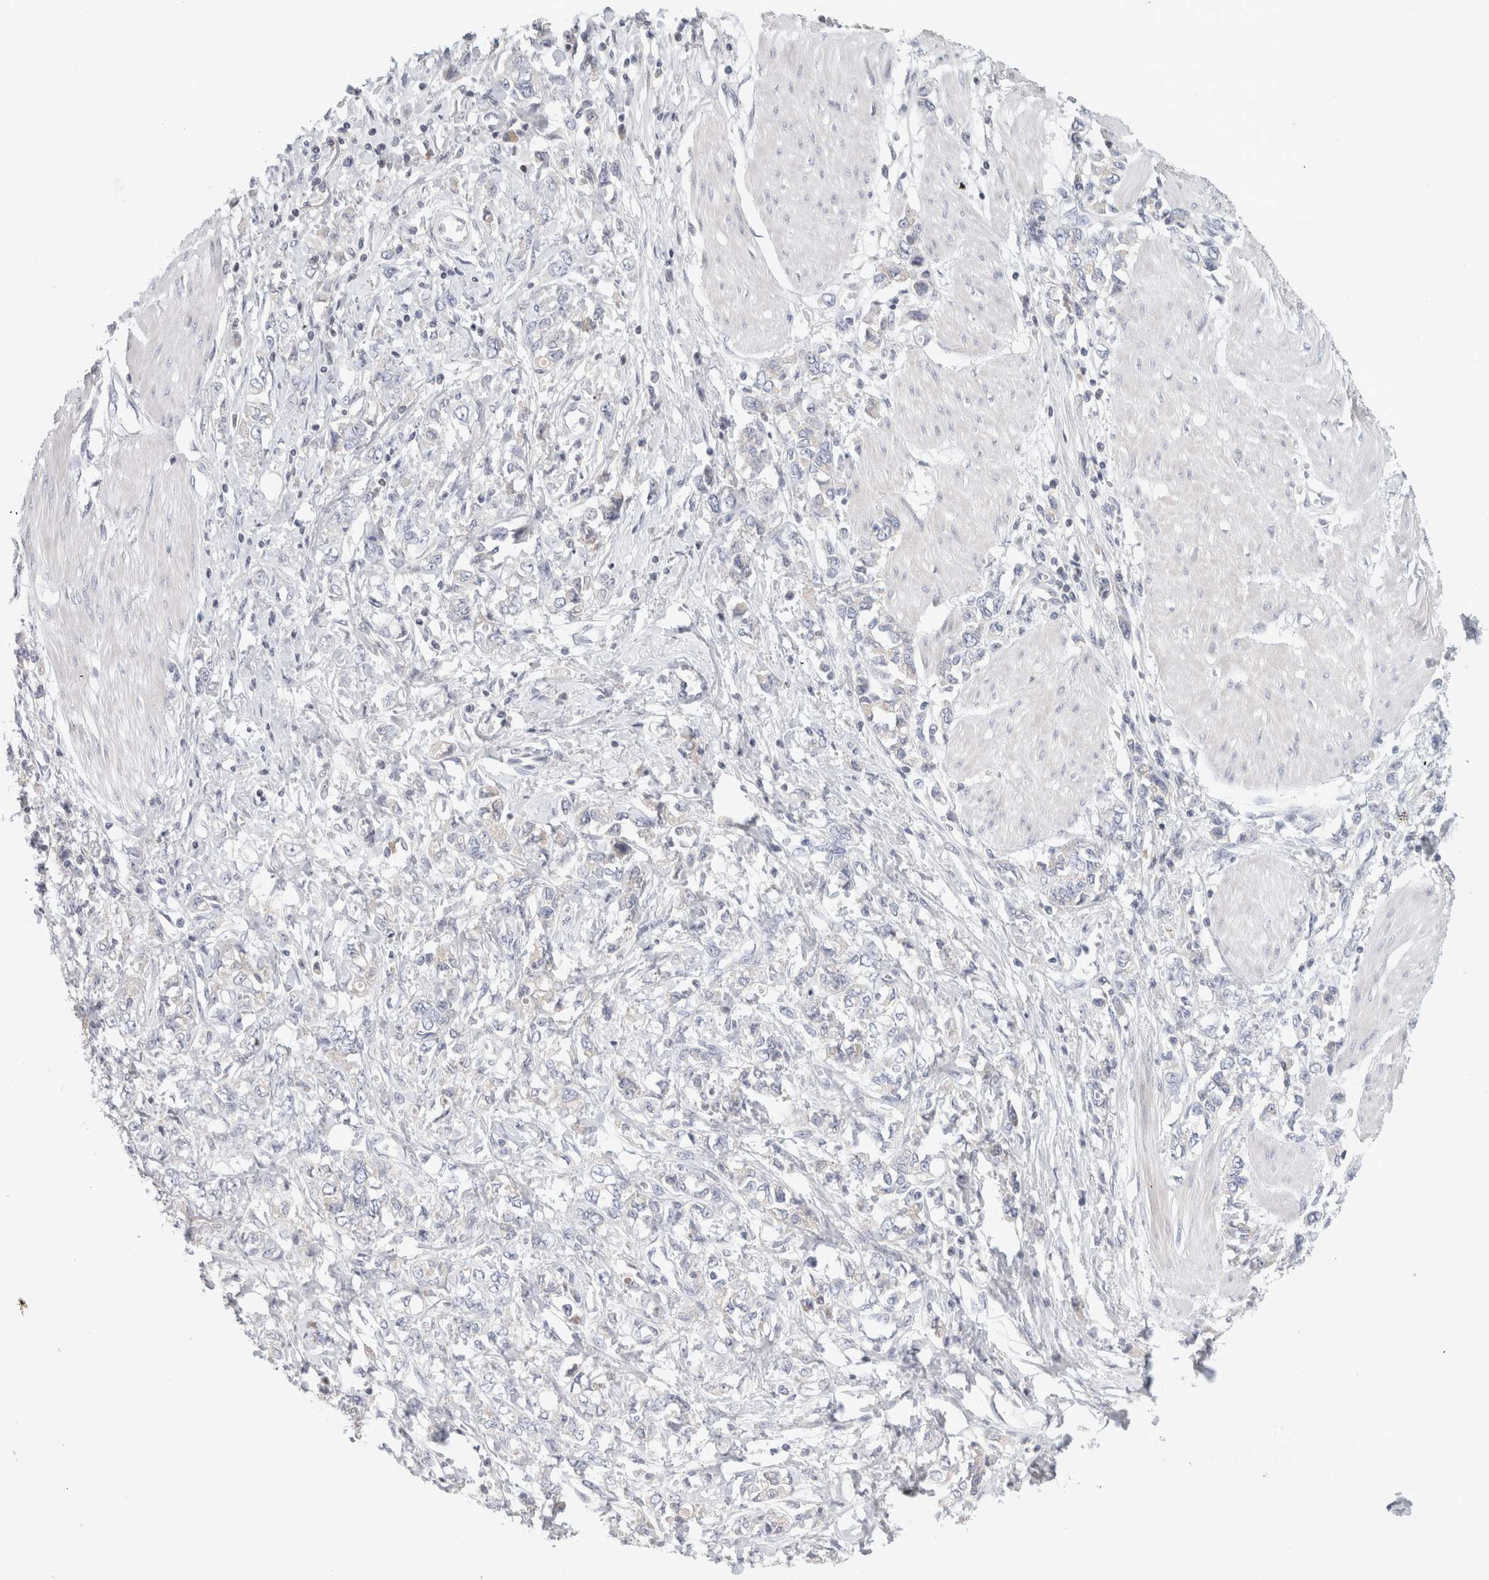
{"staining": {"intensity": "negative", "quantity": "none", "location": "none"}, "tissue": "stomach cancer", "cell_type": "Tumor cells", "image_type": "cancer", "snomed": [{"axis": "morphology", "description": "Adenocarcinoma, NOS"}, {"axis": "topography", "description": "Stomach"}], "caption": "Tumor cells are negative for brown protein staining in adenocarcinoma (stomach).", "gene": "STK31", "patient": {"sex": "female", "age": 76}}